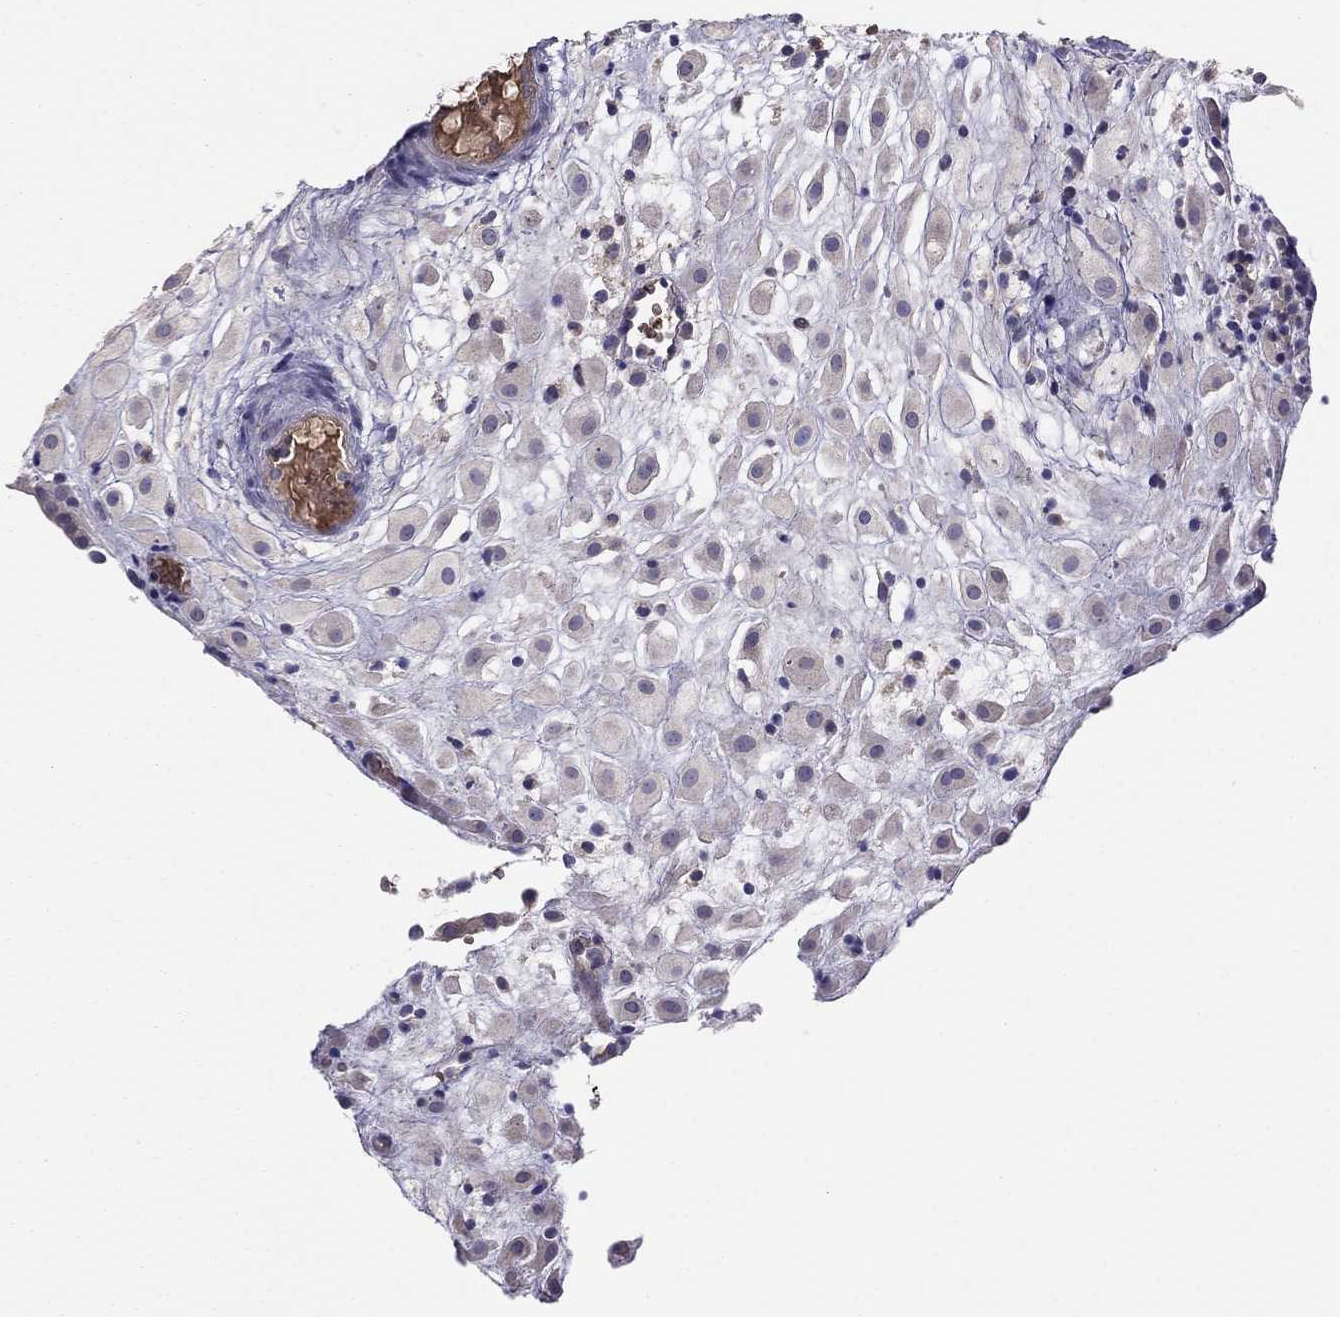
{"staining": {"intensity": "negative", "quantity": "none", "location": "none"}, "tissue": "placenta", "cell_type": "Decidual cells", "image_type": "normal", "snomed": [{"axis": "morphology", "description": "Normal tissue, NOS"}, {"axis": "topography", "description": "Placenta"}], "caption": "Placenta was stained to show a protein in brown. There is no significant staining in decidual cells. (DAB (3,3'-diaminobenzidine) immunohistochemistry visualized using brightfield microscopy, high magnification).", "gene": "PIK3CG", "patient": {"sex": "female", "age": 24}}